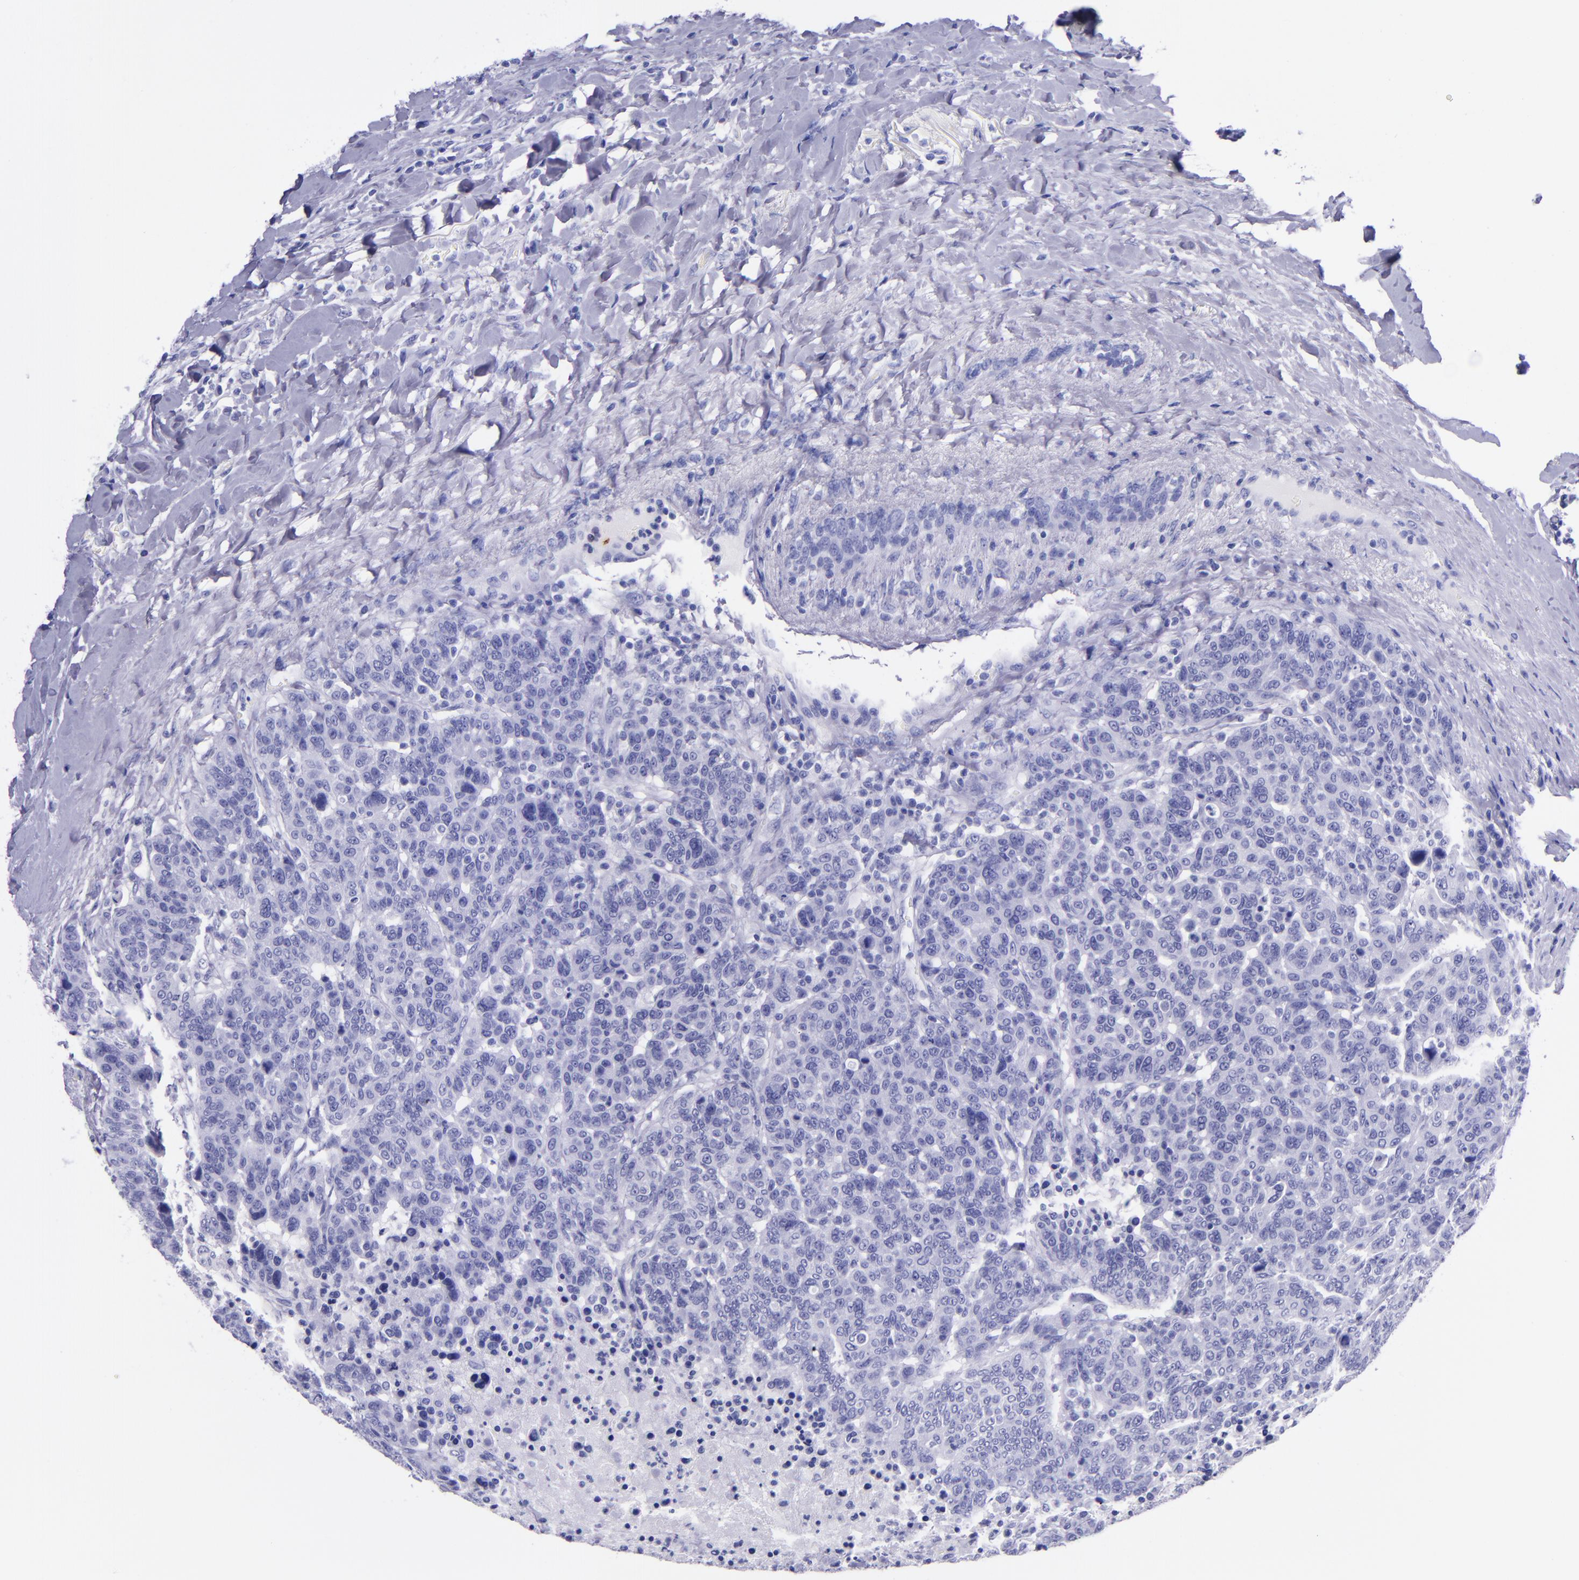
{"staining": {"intensity": "negative", "quantity": "none", "location": "none"}, "tissue": "breast cancer", "cell_type": "Tumor cells", "image_type": "cancer", "snomed": [{"axis": "morphology", "description": "Duct carcinoma"}, {"axis": "topography", "description": "Breast"}], "caption": "Infiltrating ductal carcinoma (breast) was stained to show a protein in brown. There is no significant staining in tumor cells.", "gene": "MBP", "patient": {"sex": "female", "age": 37}}